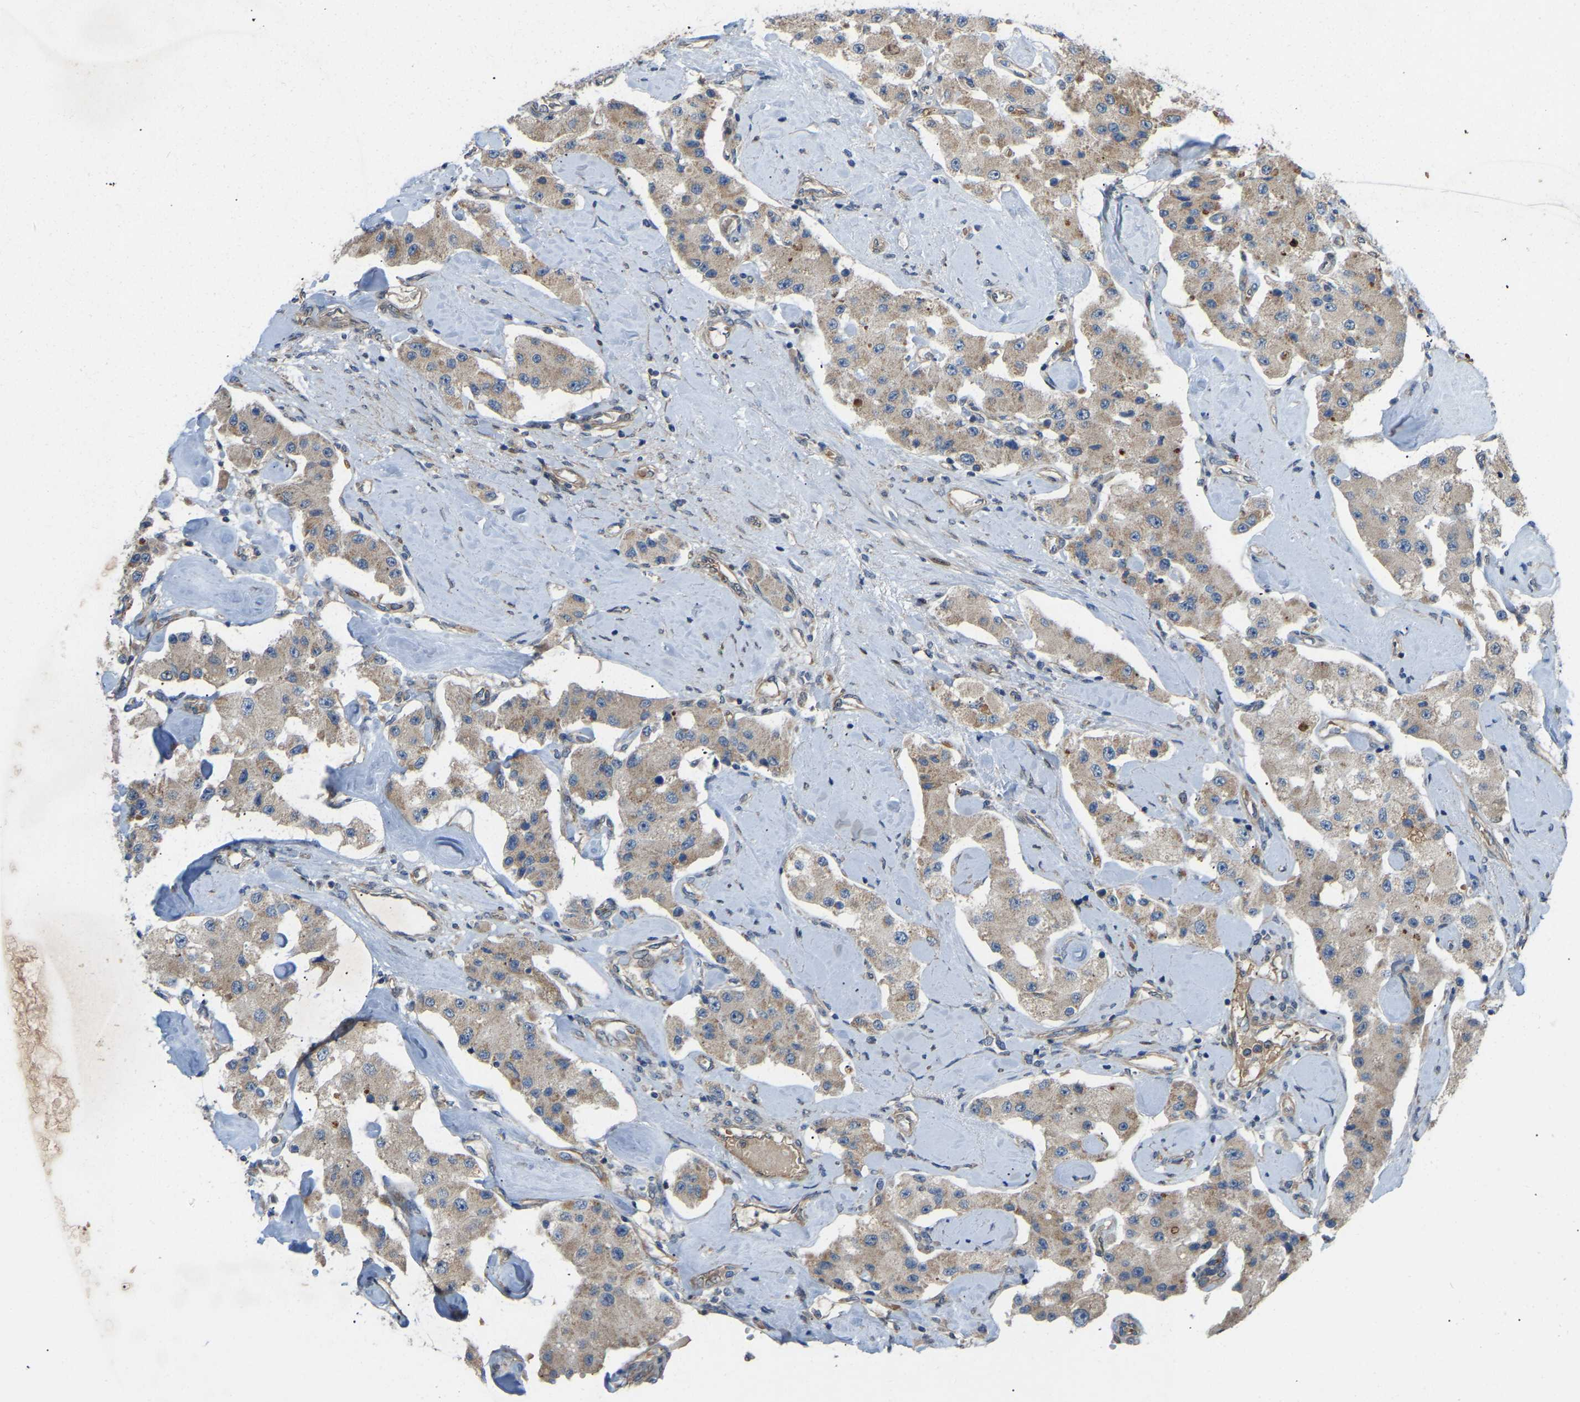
{"staining": {"intensity": "weak", "quantity": ">75%", "location": "cytoplasmic/membranous"}, "tissue": "carcinoid", "cell_type": "Tumor cells", "image_type": "cancer", "snomed": [{"axis": "morphology", "description": "Carcinoid, malignant, NOS"}, {"axis": "topography", "description": "Pancreas"}], "caption": "High-magnification brightfield microscopy of malignant carcinoid stained with DAB (3,3'-diaminobenzidine) (brown) and counterstained with hematoxylin (blue). tumor cells exhibit weak cytoplasmic/membranous expression is present in approximately>75% of cells. The staining was performed using DAB (3,3'-diaminobenzidine) to visualize the protein expression in brown, while the nuclei were stained in blue with hematoxylin (Magnification: 20x).", "gene": "C21orf91", "patient": {"sex": "male", "age": 41}}